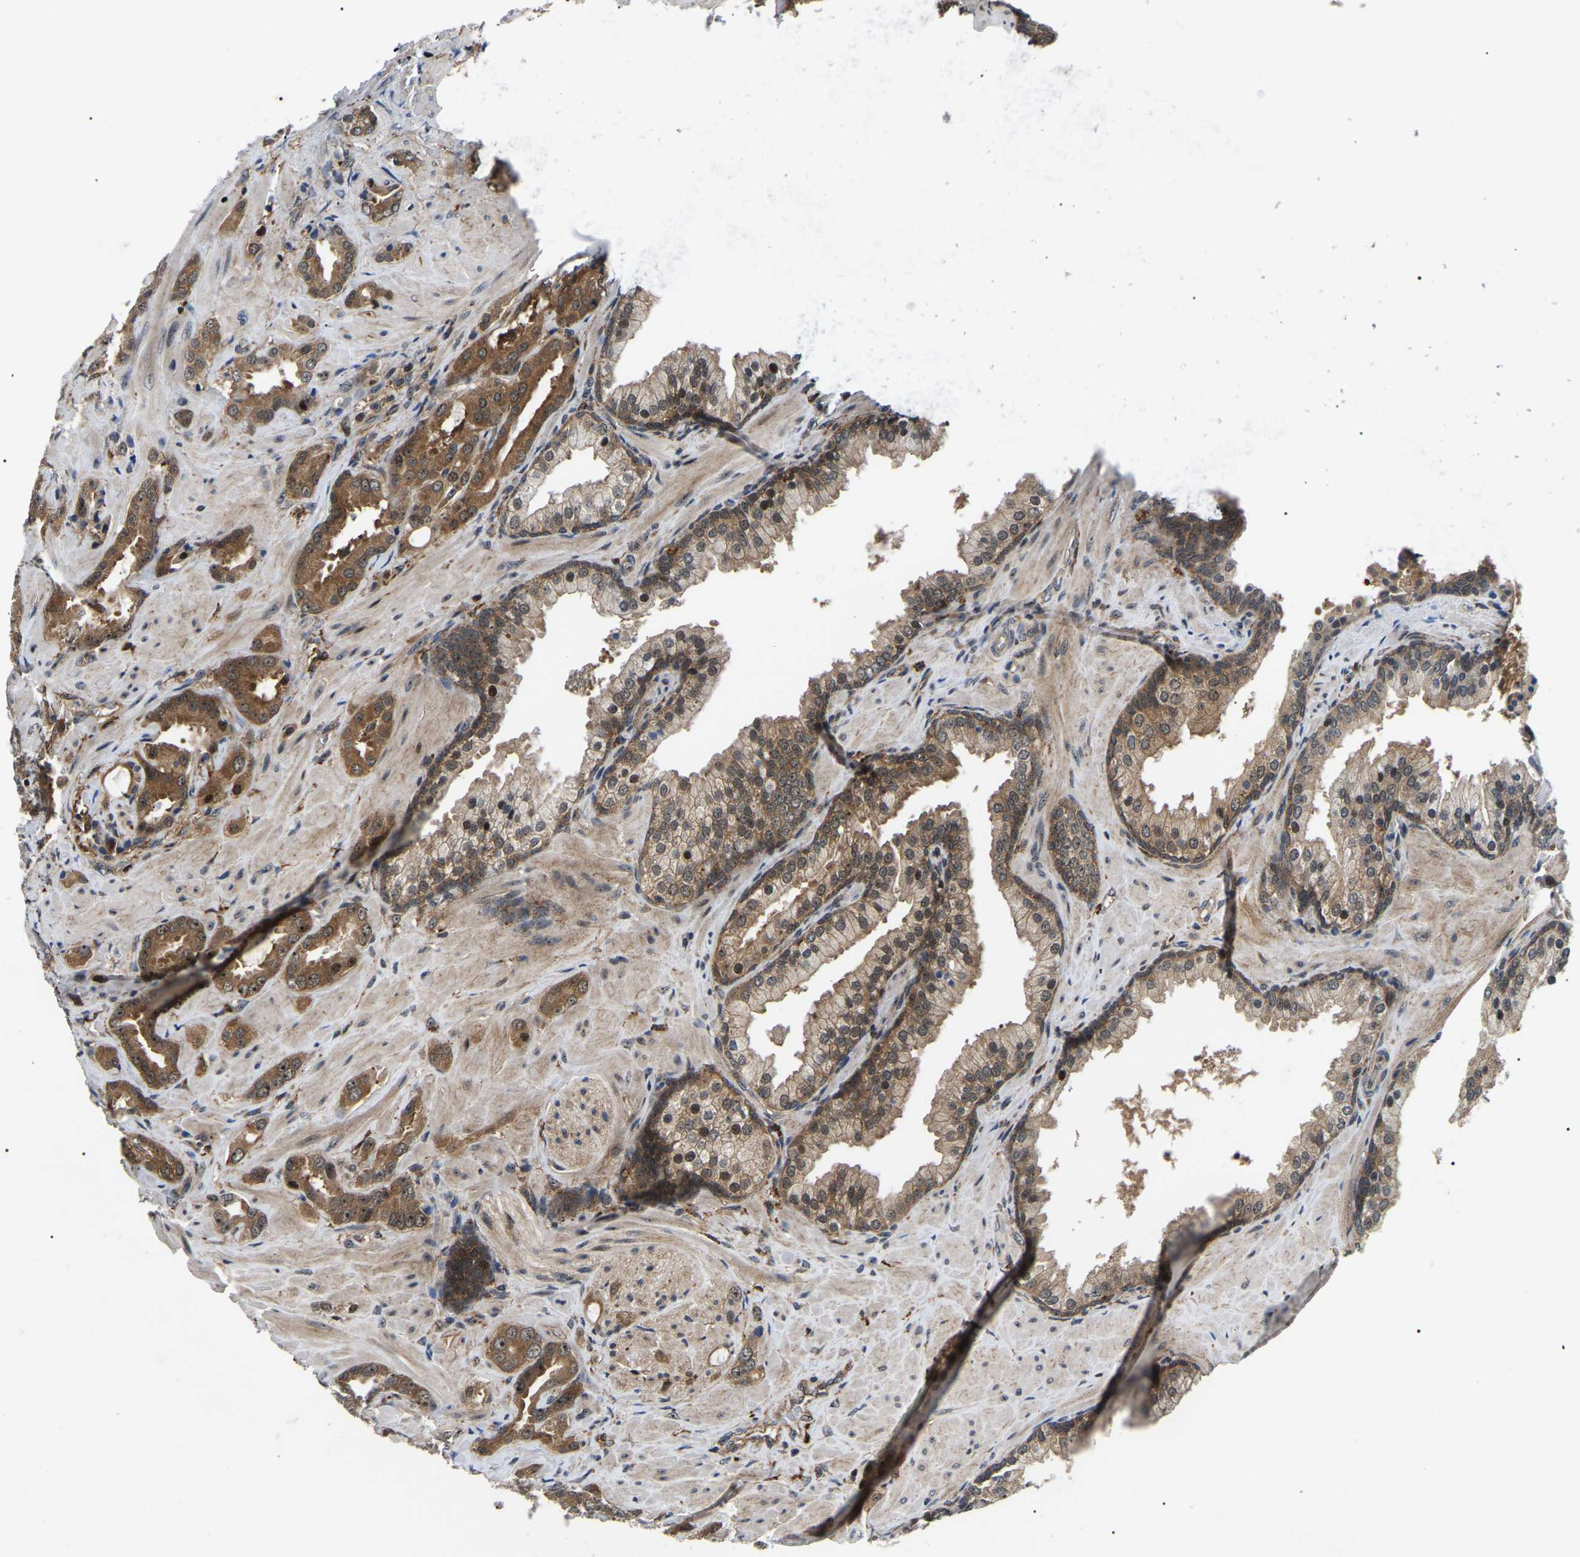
{"staining": {"intensity": "moderate", "quantity": ">75%", "location": "cytoplasmic/membranous,nuclear"}, "tissue": "prostate cancer", "cell_type": "Tumor cells", "image_type": "cancer", "snomed": [{"axis": "morphology", "description": "Adenocarcinoma, High grade"}, {"axis": "topography", "description": "Prostate"}], "caption": "This micrograph exhibits IHC staining of human prostate cancer, with medium moderate cytoplasmic/membranous and nuclear positivity in about >75% of tumor cells.", "gene": "RRP1B", "patient": {"sex": "male", "age": 64}}